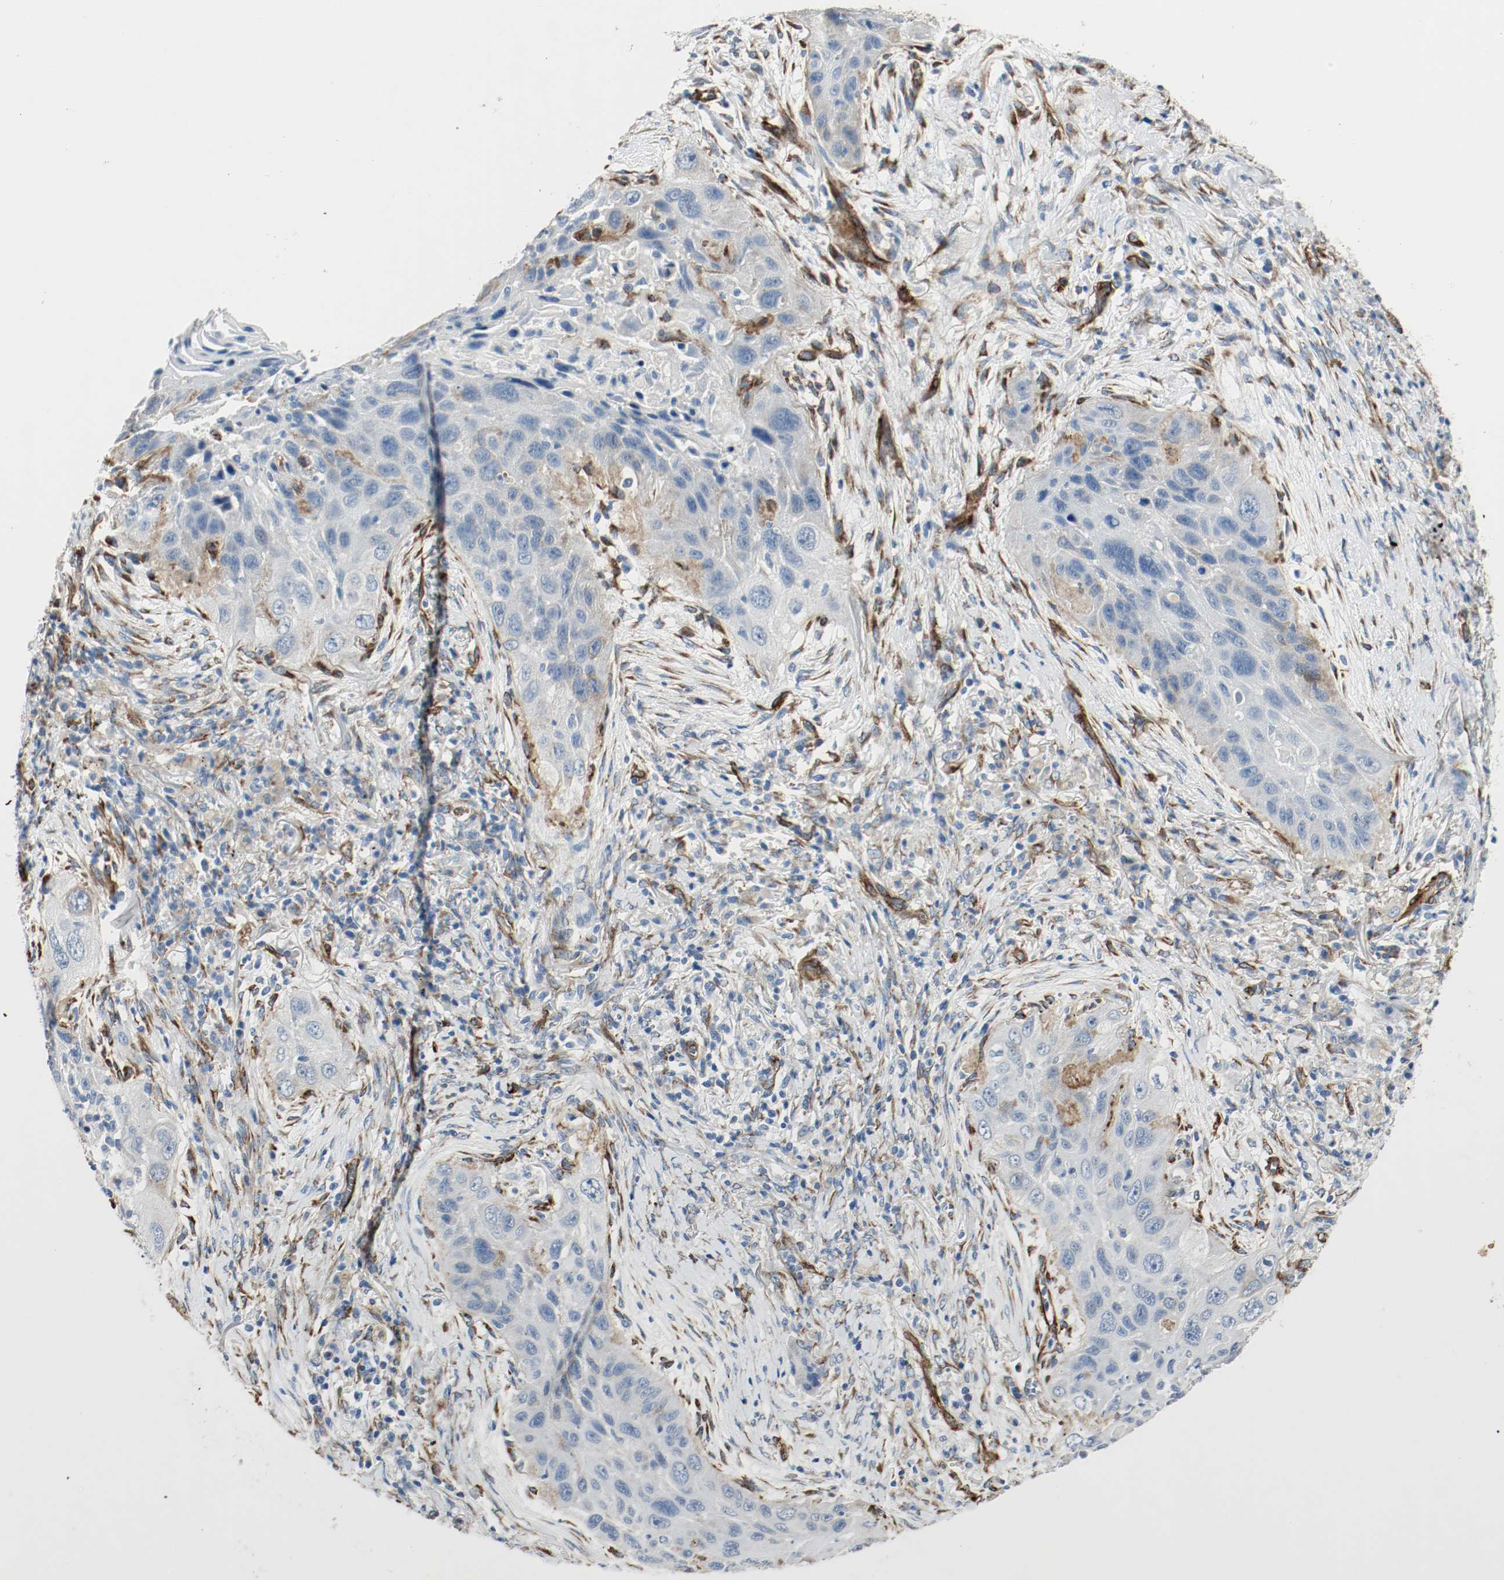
{"staining": {"intensity": "negative", "quantity": "none", "location": "none"}, "tissue": "lung cancer", "cell_type": "Tumor cells", "image_type": "cancer", "snomed": [{"axis": "morphology", "description": "Squamous cell carcinoma, NOS"}, {"axis": "topography", "description": "Lung"}], "caption": "Immunohistochemistry of human lung squamous cell carcinoma reveals no expression in tumor cells.", "gene": "LAMB1", "patient": {"sex": "female", "age": 67}}